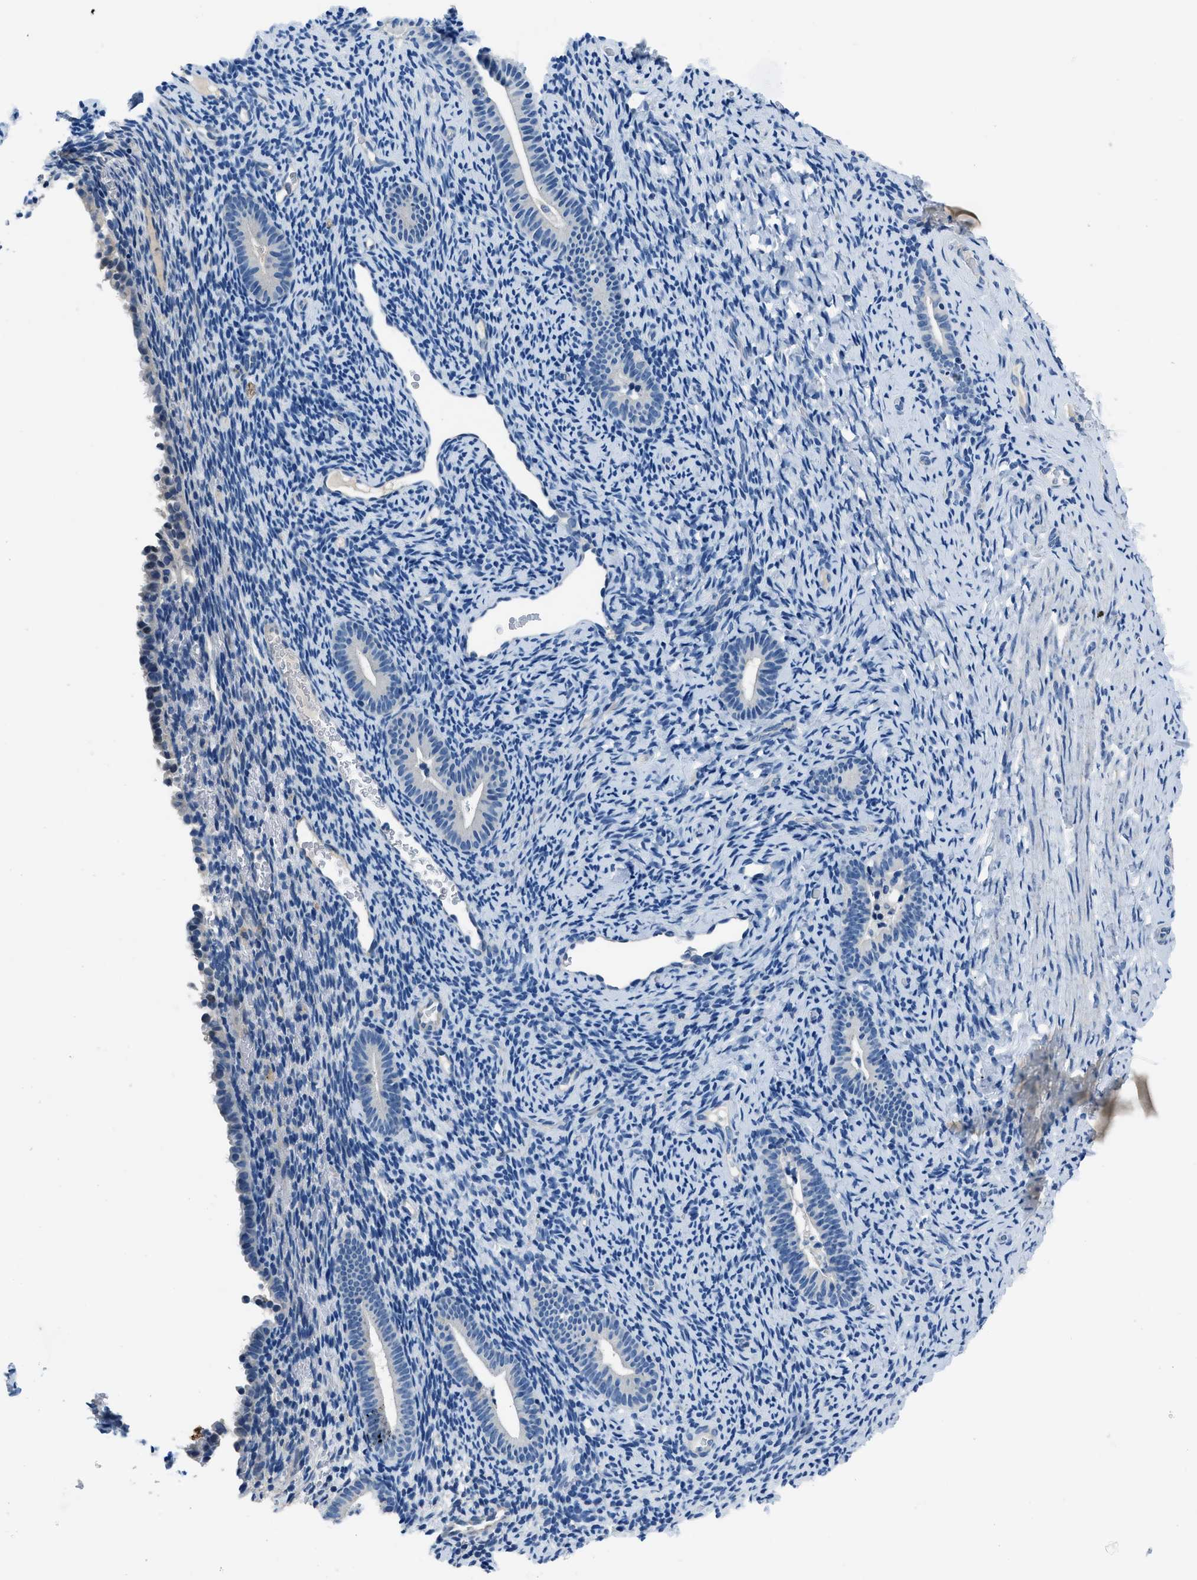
{"staining": {"intensity": "negative", "quantity": "none", "location": "none"}, "tissue": "endometrium", "cell_type": "Cells in endometrial stroma", "image_type": "normal", "snomed": [{"axis": "morphology", "description": "Normal tissue, NOS"}, {"axis": "topography", "description": "Endometrium"}], "caption": "An immunohistochemistry photomicrograph of unremarkable endometrium is shown. There is no staining in cells in endometrial stroma of endometrium.", "gene": "GJA3", "patient": {"sex": "female", "age": 51}}